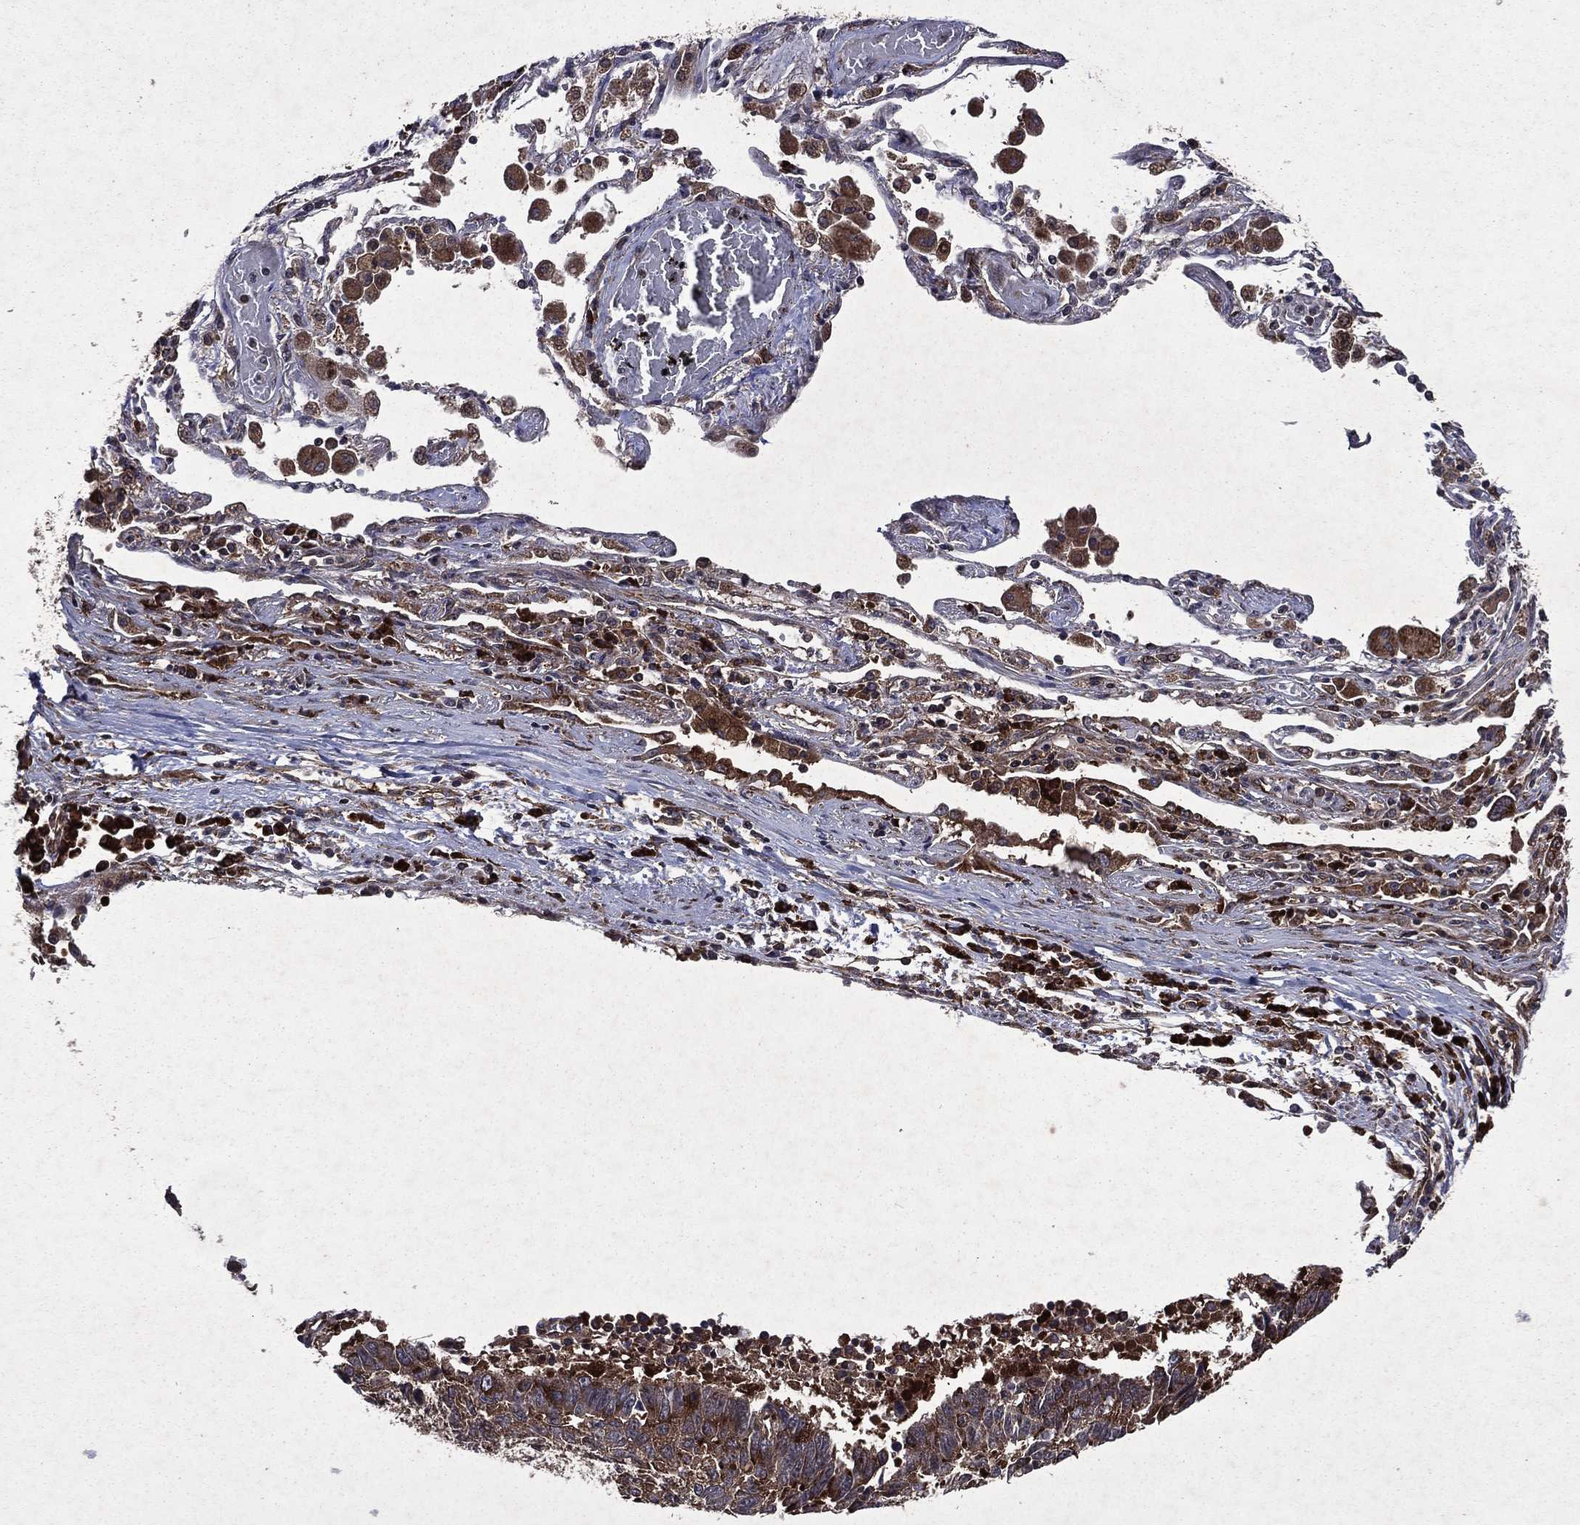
{"staining": {"intensity": "moderate", "quantity": ">75%", "location": "cytoplasmic/membranous"}, "tissue": "lung cancer", "cell_type": "Tumor cells", "image_type": "cancer", "snomed": [{"axis": "morphology", "description": "Squamous cell carcinoma, NOS"}, {"axis": "topography", "description": "Lung"}], "caption": "Human lung cancer (squamous cell carcinoma) stained for a protein (brown) reveals moderate cytoplasmic/membranous positive expression in approximately >75% of tumor cells.", "gene": "EIF2B4", "patient": {"sex": "male", "age": 73}}